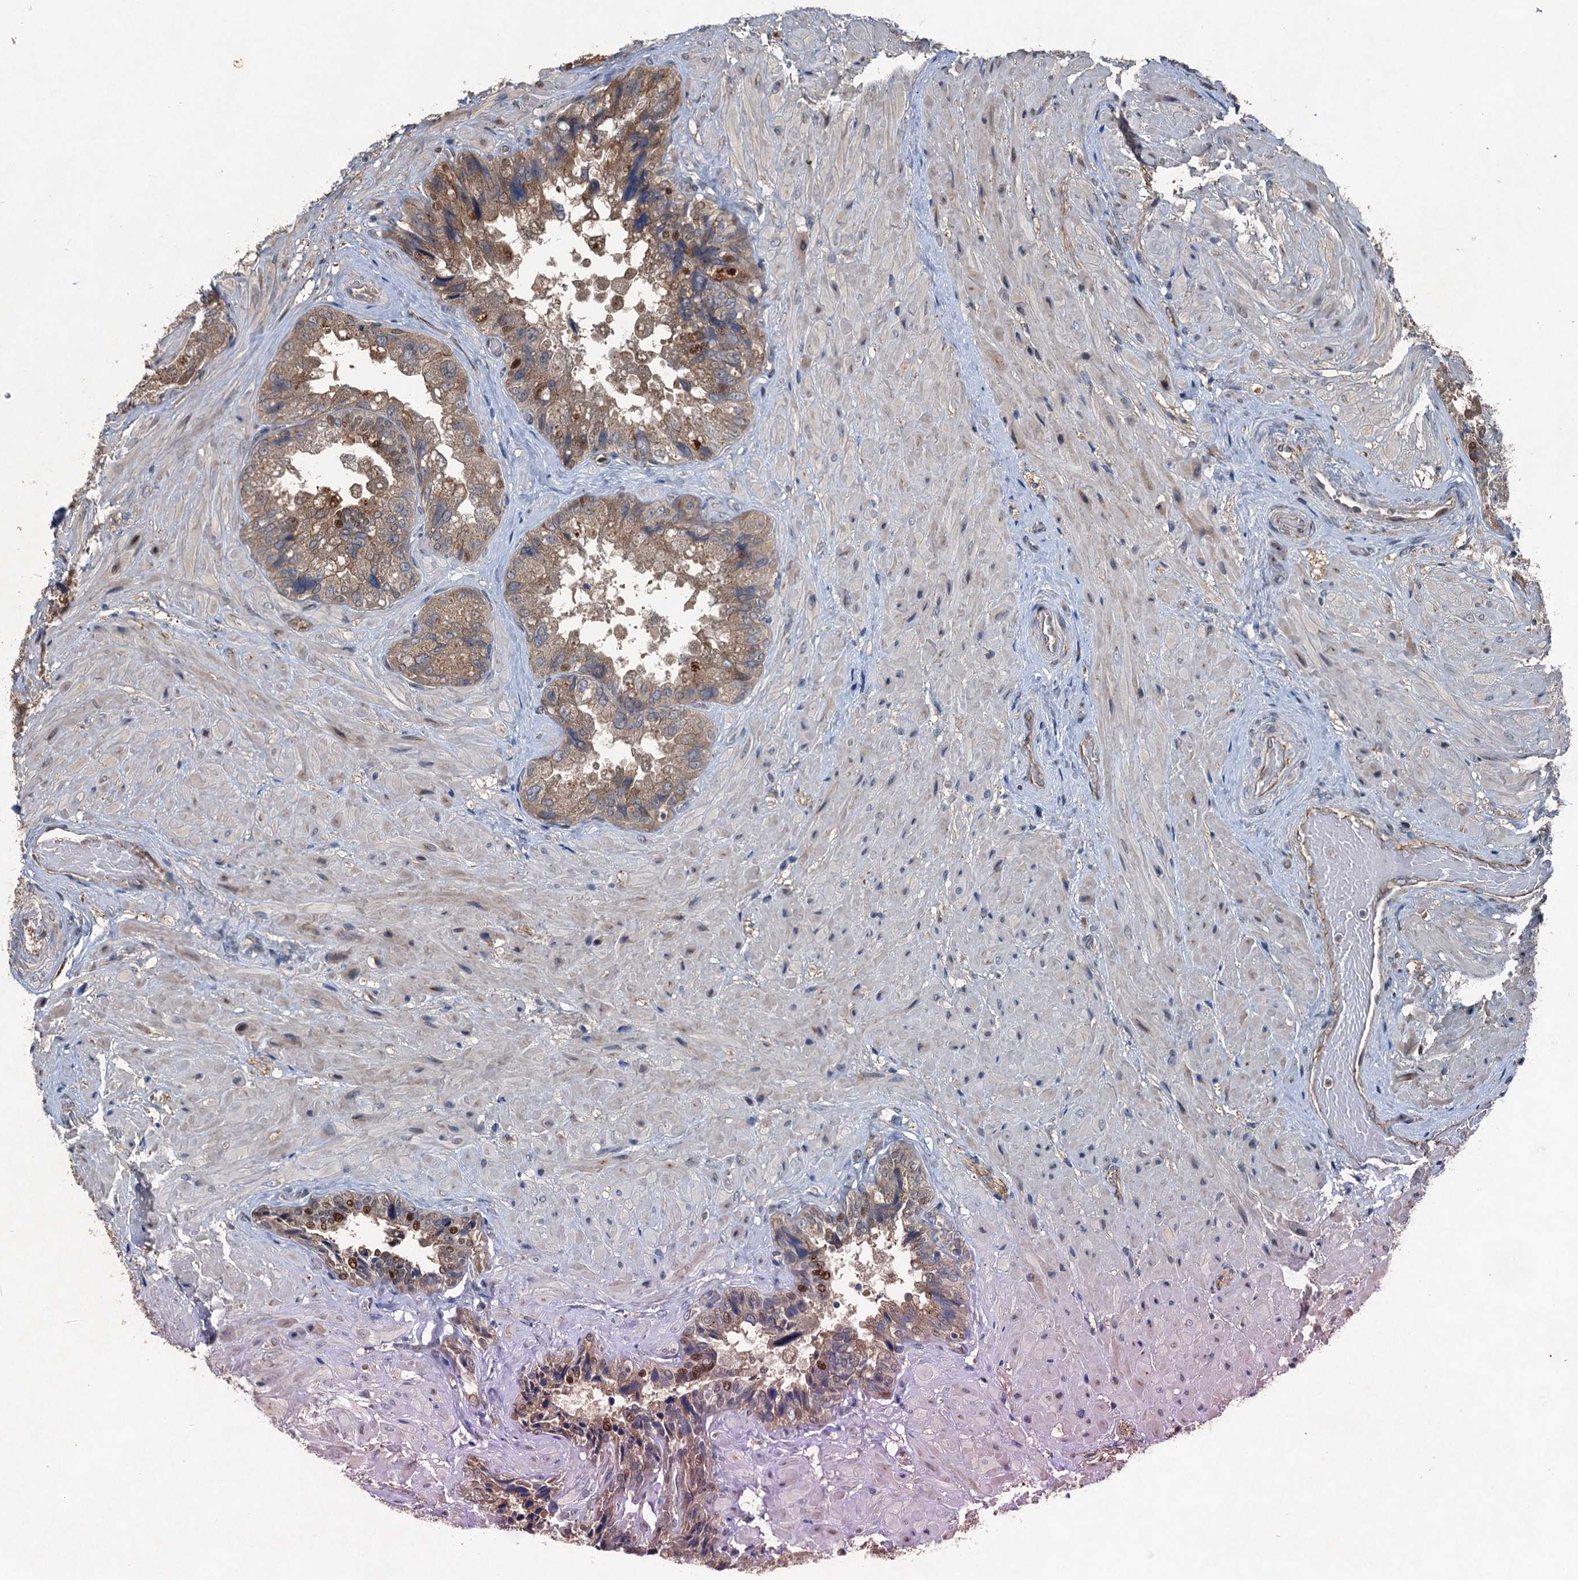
{"staining": {"intensity": "moderate", "quantity": ">75%", "location": "cytoplasmic/membranous,nuclear"}, "tissue": "seminal vesicle", "cell_type": "Glandular cells", "image_type": "normal", "snomed": [{"axis": "morphology", "description": "Normal tissue, NOS"}, {"axis": "topography", "description": "Prostate and seminal vesicle, NOS"}, {"axis": "topography", "description": "Prostate"}, {"axis": "topography", "description": "Seminal veicle"}], "caption": "DAB (3,3'-diaminobenzidine) immunohistochemical staining of unremarkable seminal vesicle displays moderate cytoplasmic/membranous,nuclear protein positivity in approximately >75% of glandular cells. Ihc stains the protein in brown and the nuclei are stained blue.", "gene": "NAA60", "patient": {"sex": "male", "age": 67}}